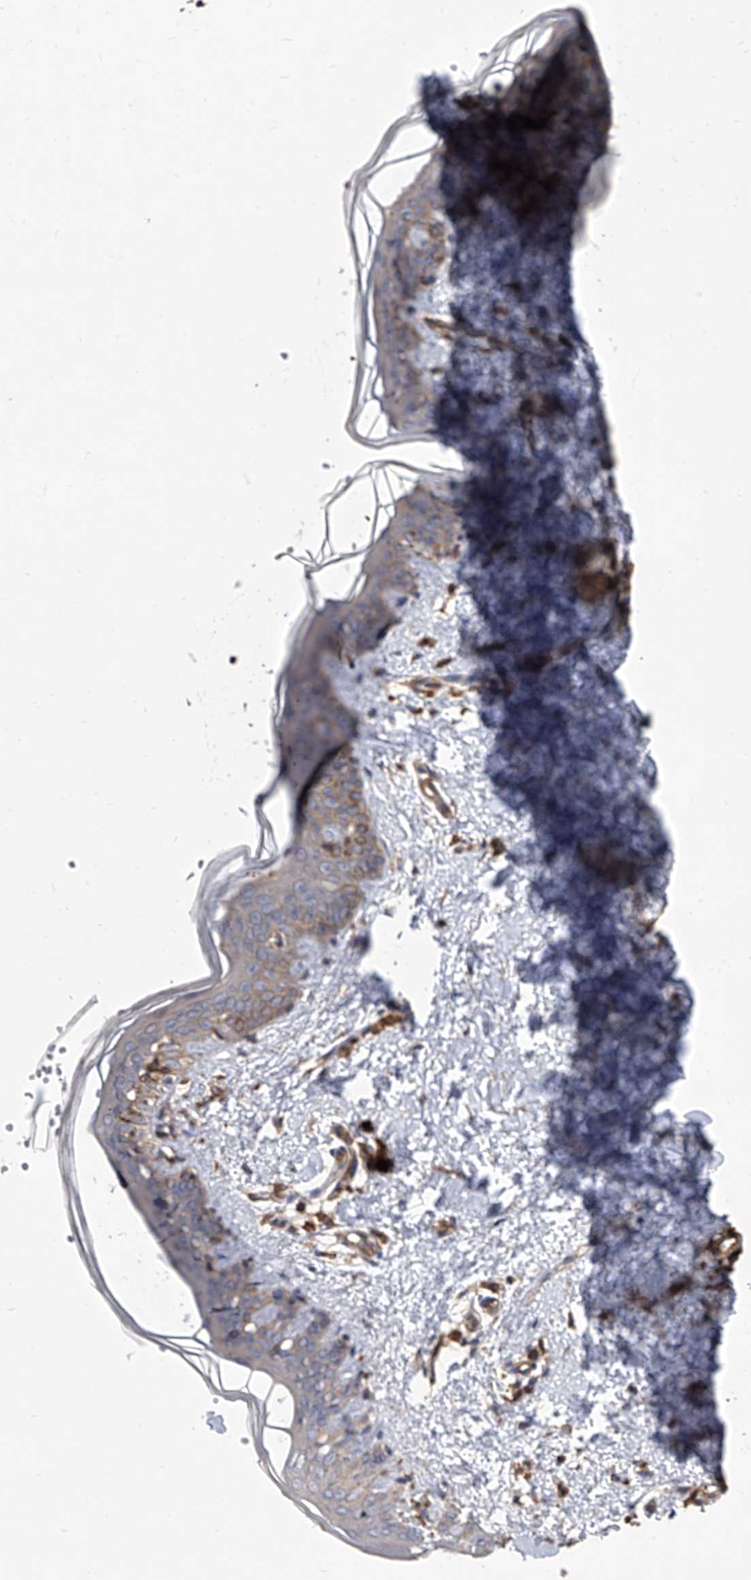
{"staining": {"intensity": "moderate", "quantity": ">75%", "location": "cytoplasmic/membranous"}, "tissue": "skin", "cell_type": "Fibroblasts", "image_type": "normal", "snomed": [{"axis": "morphology", "description": "Normal tissue, NOS"}, {"axis": "topography", "description": "Skin"}], "caption": "Protein expression analysis of normal skin reveals moderate cytoplasmic/membranous staining in about >75% of fibroblasts.", "gene": "PISD", "patient": {"sex": "female", "age": 46}}